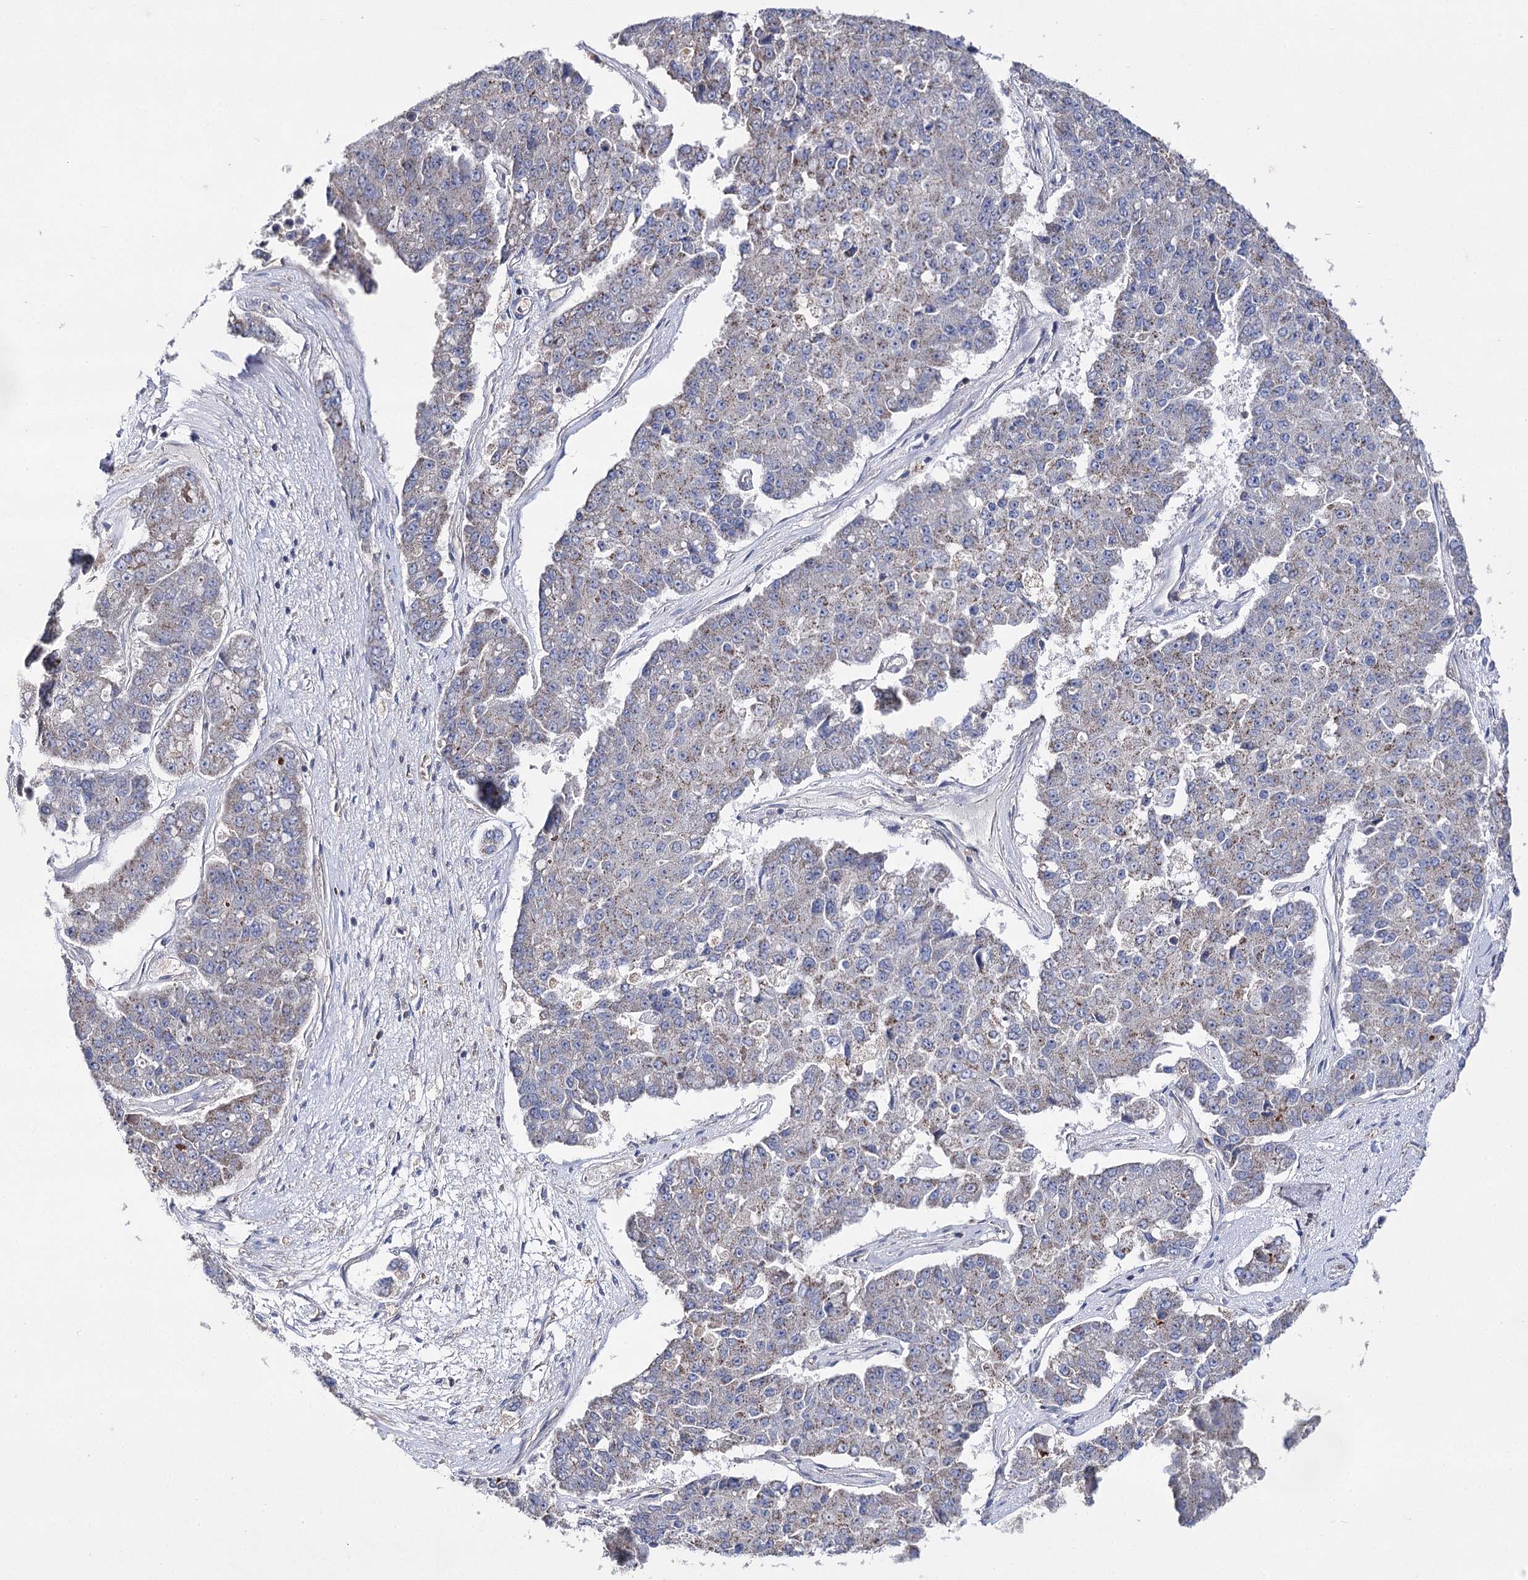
{"staining": {"intensity": "weak", "quantity": "<25%", "location": "cytoplasmic/membranous"}, "tissue": "pancreatic cancer", "cell_type": "Tumor cells", "image_type": "cancer", "snomed": [{"axis": "morphology", "description": "Adenocarcinoma, NOS"}, {"axis": "topography", "description": "Pancreas"}], "caption": "Immunohistochemistry (IHC) micrograph of adenocarcinoma (pancreatic) stained for a protein (brown), which shows no positivity in tumor cells.", "gene": "AURKC", "patient": {"sex": "male", "age": 50}}